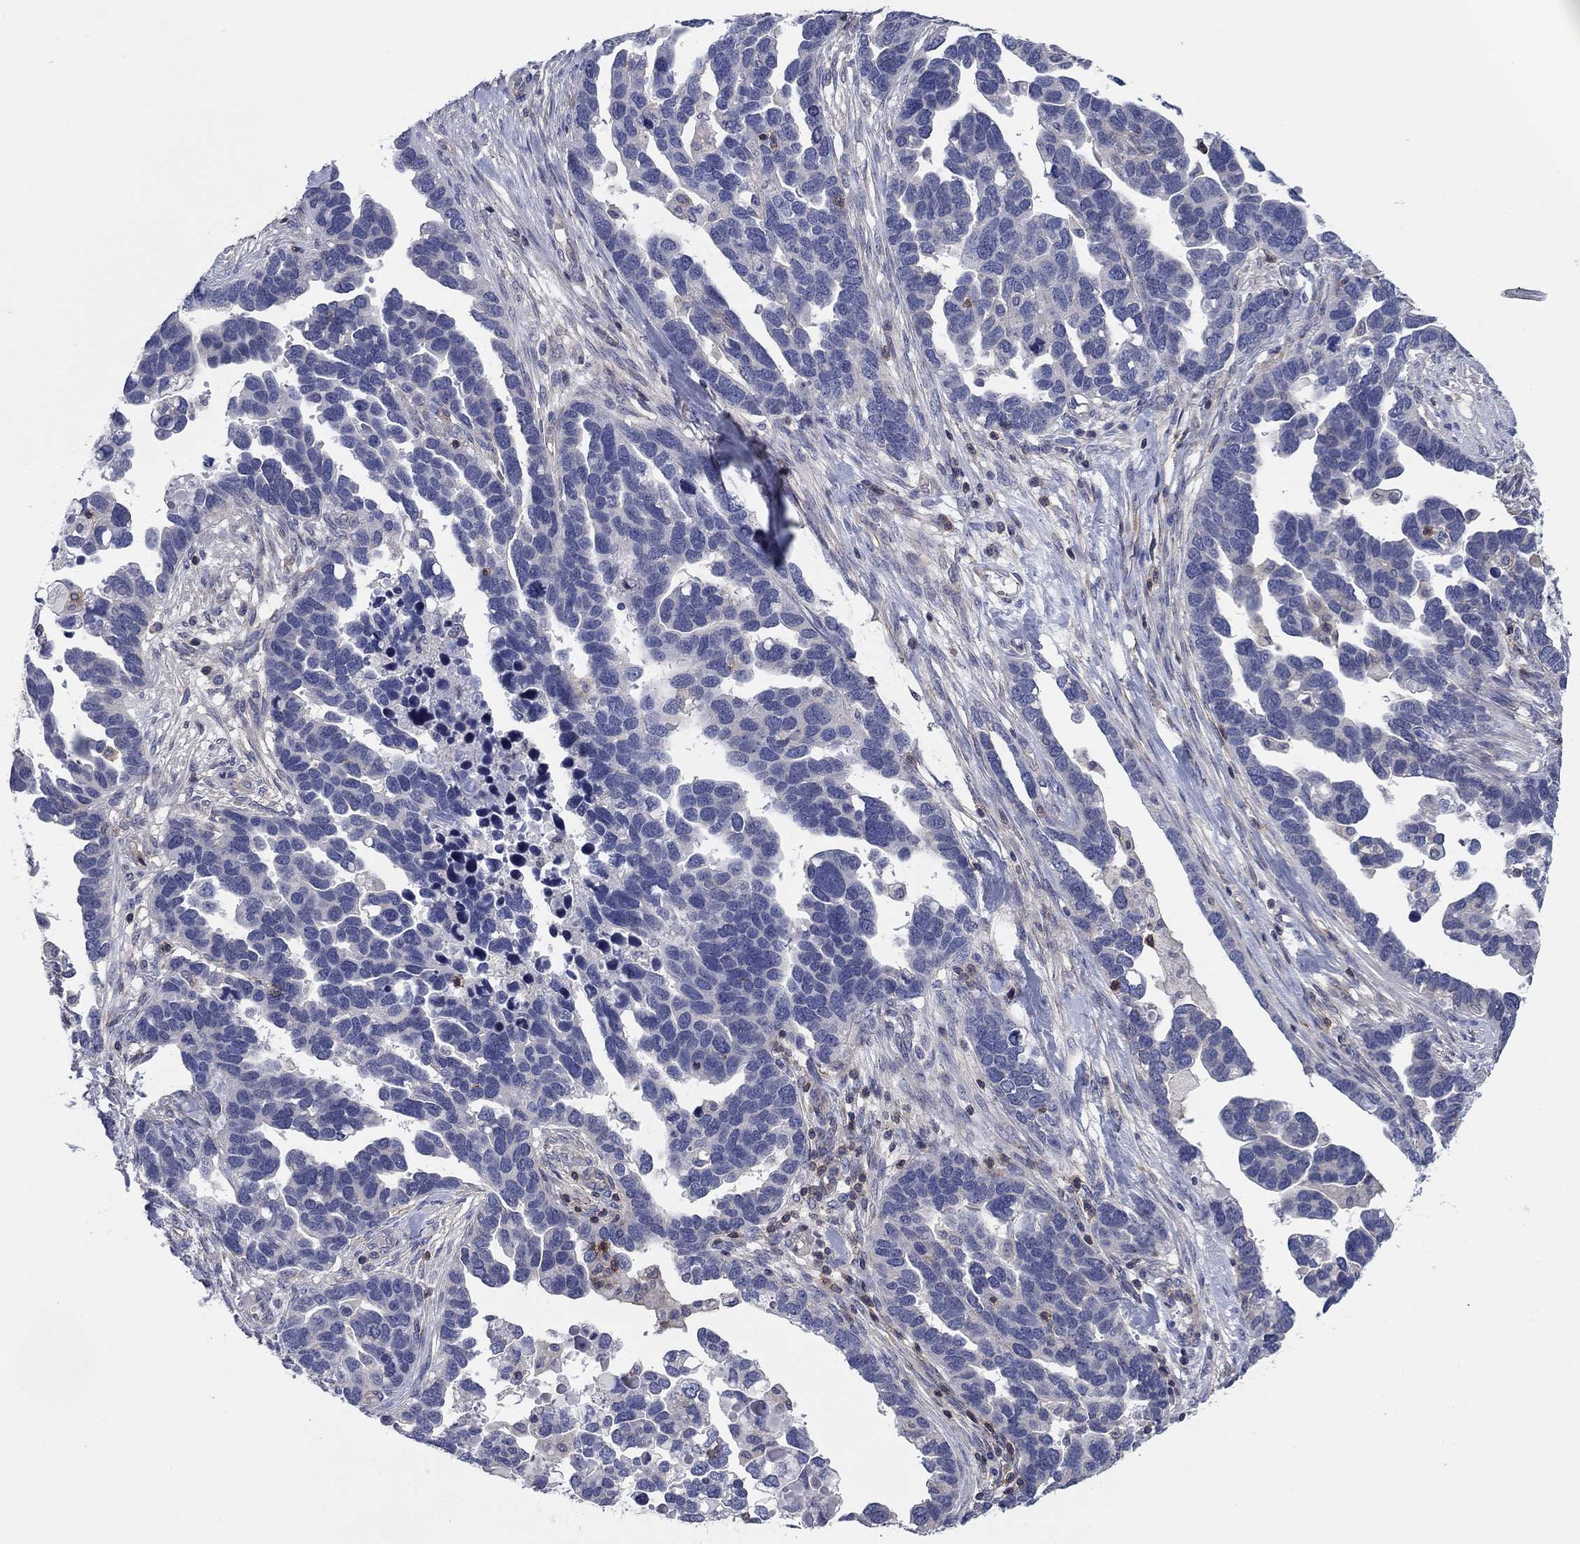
{"staining": {"intensity": "negative", "quantity": "none", "location": "none"}, "tissue": "ovarian cancer", "cell_type": "Tumor cells", "image_type": "cancer", "snomed": [{"axis": "morphology", "description": "Cystadenocarcinoma, serous, NOS"}, {"axis": "topography", "description": "Ovary"}], "caption": "High power microscopy micrograph of an immunohistochemistry image of ovarian serous cystadenocarcinoma, revealing no significant staining in tumor cells. (DAB (3,3'-diaminobenzidine) immunohistochemistry (IHC) visualized using brightfield microscopy, high magnification).", "gene": "PSD4", "patient": {"sex": "female", "age": 54}}